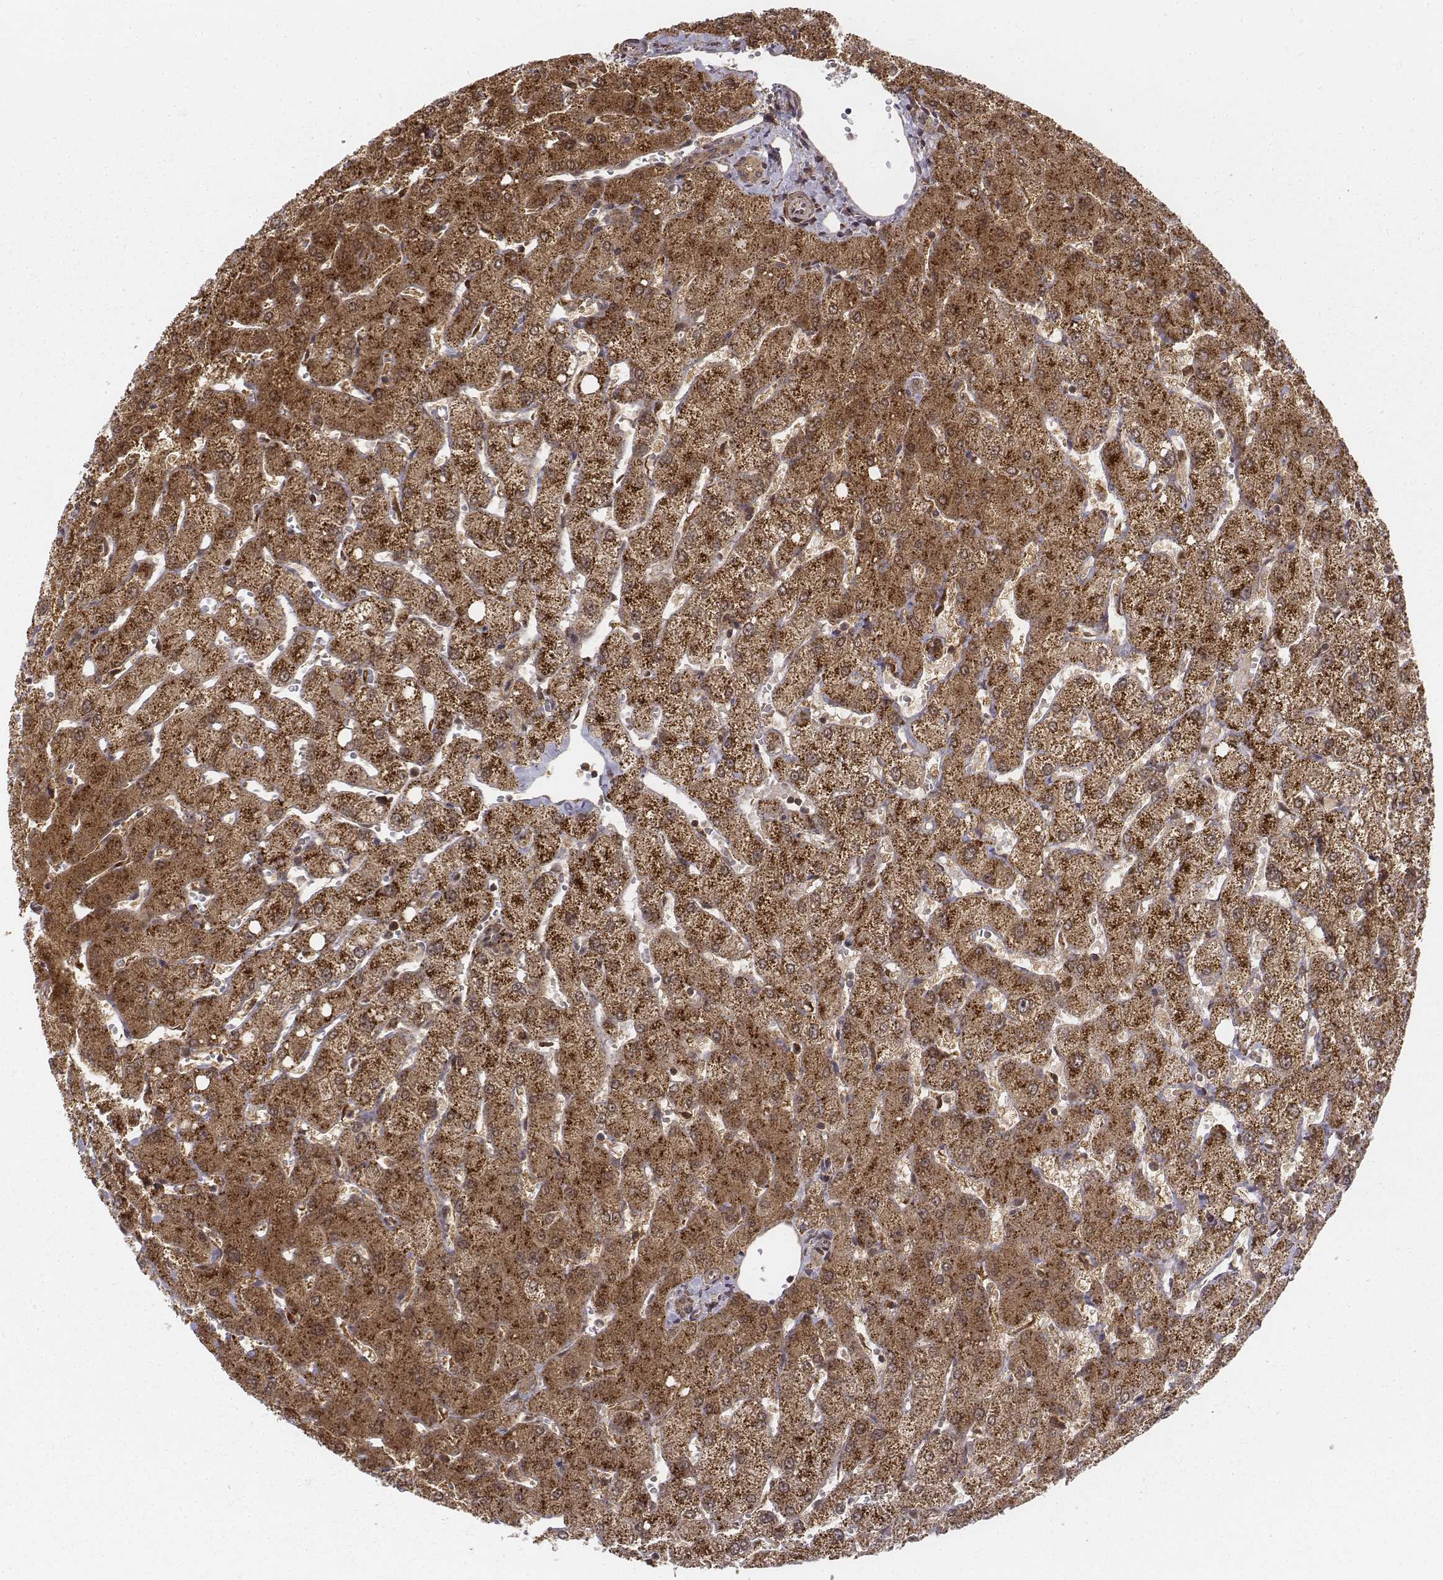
{"staining": {"intensity": "moderate", "quantity": ">75%", "location": "cytoplasmic/membranous"}, "tissue": "liver", "cell_type": "Cholangiocytes", "image_type": "normal", "snomed": [{"axis": "morphology", "description": "Normal tissue, NOS"}, {"axis": "topography", "description": "Liver"}], "caption": "Cholangiocytes reveal medium levels of moderate cytoplasmic/membranous positivity in about >75% of cells in unremarkable human liver. (DAB = brown stain, brightfield microscopy at high magnification).", "gene": "ZFYVE19", "patient": {"sex": "female", "age": 54}}